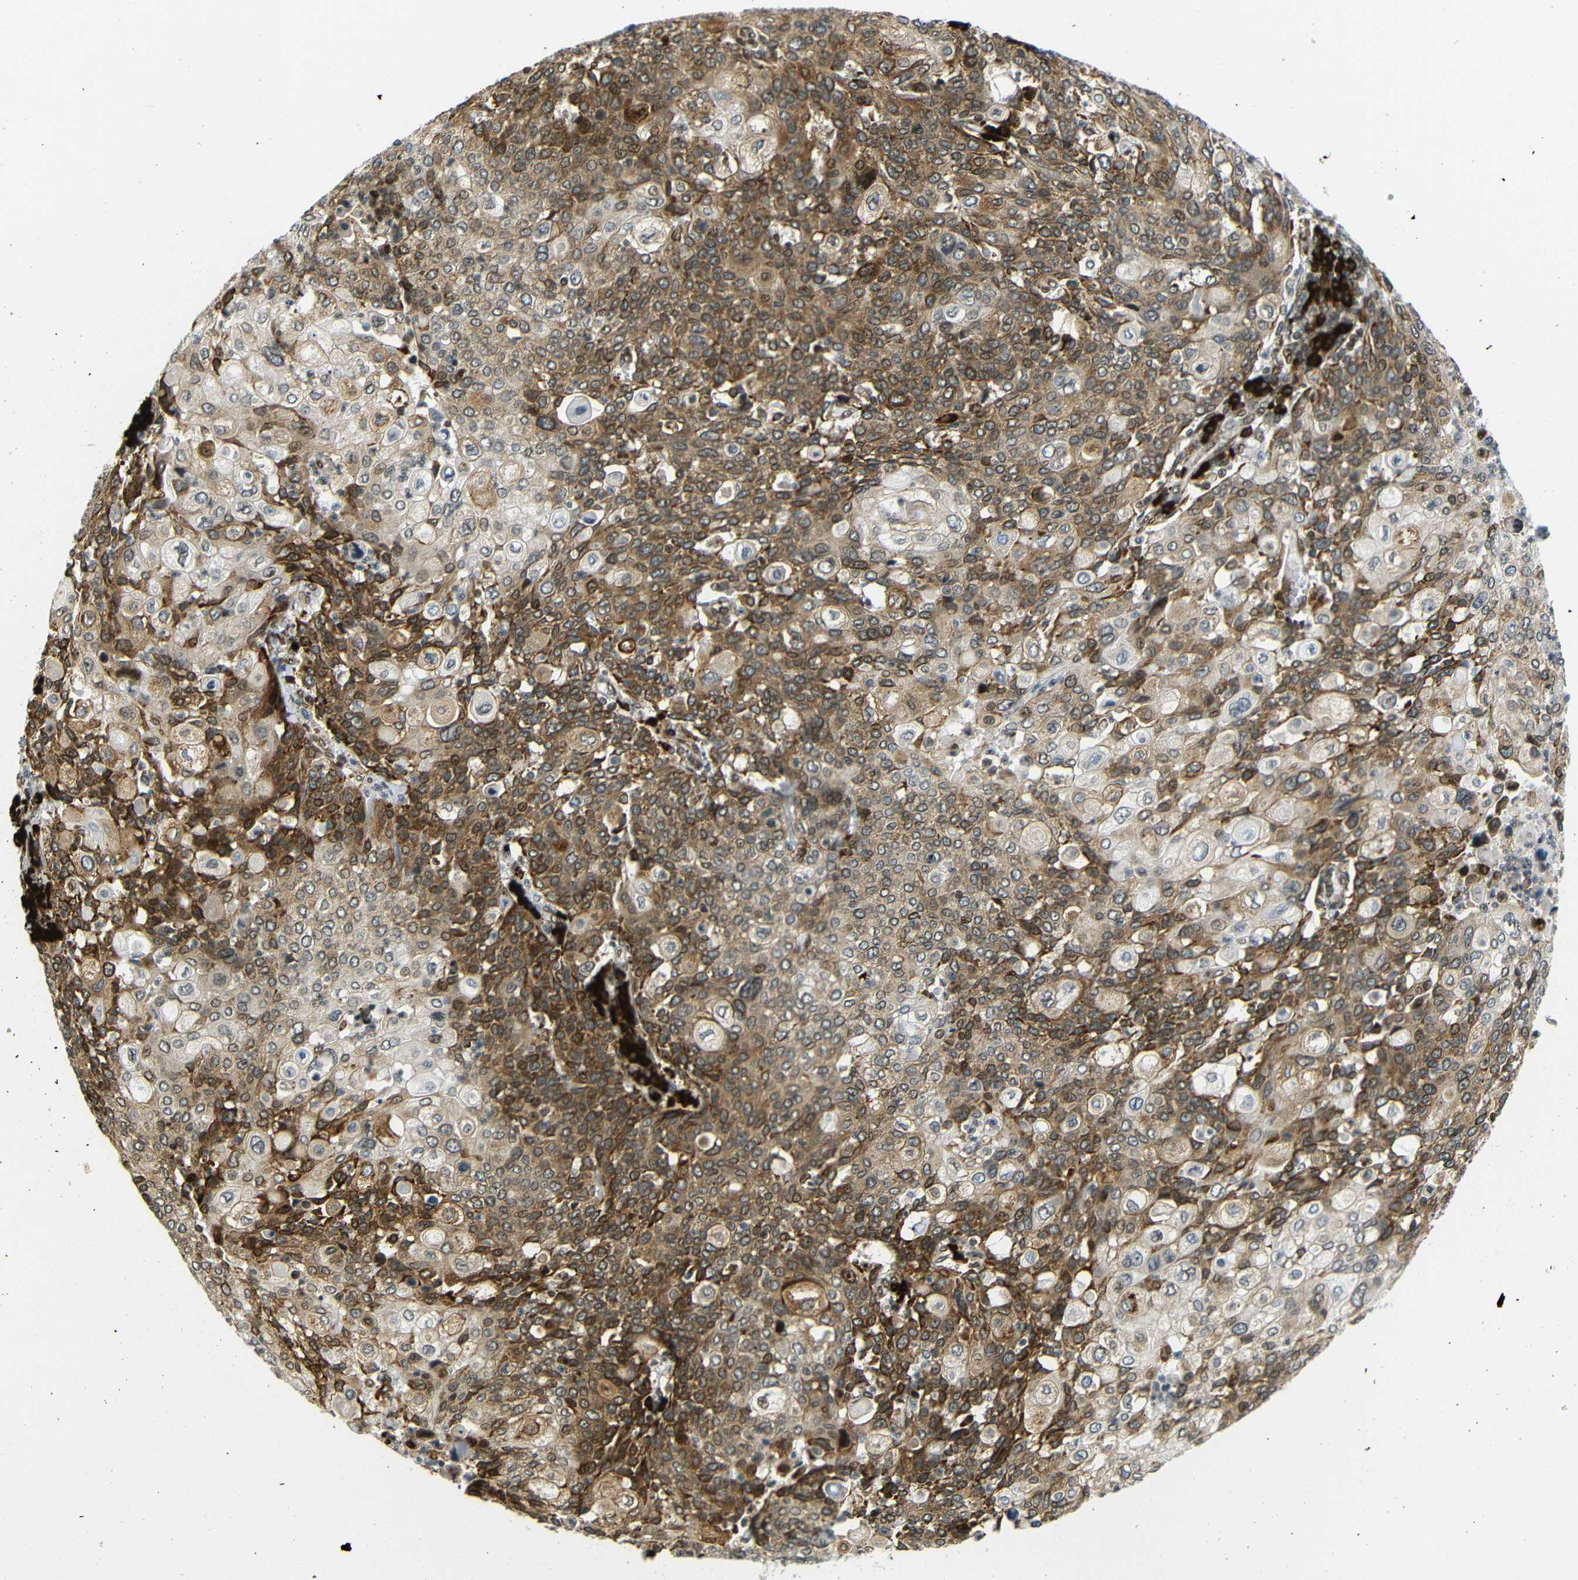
{"staining": {"intensity": "moderate", "quantity": ">75%", "location": "cytoplasmic/membranous"}, "tissue": "cervical cancer", "cell_type": "Tumor cells", "image_type": "cancer", "snomed": [{"axis": "morphology", "description": "Squamous cell carcinoma, NOS"}, {"axis": "topography", "description": "Cervix"}], "caption": "The micrograph exhibits a brown stain indicating the presence of a protein in the cytoplasmic/membranous of tumor cells in cervical squamous cell carcinoma.", "gene": "SPCS2", "patient": {"sex": "female", "age": 40}}